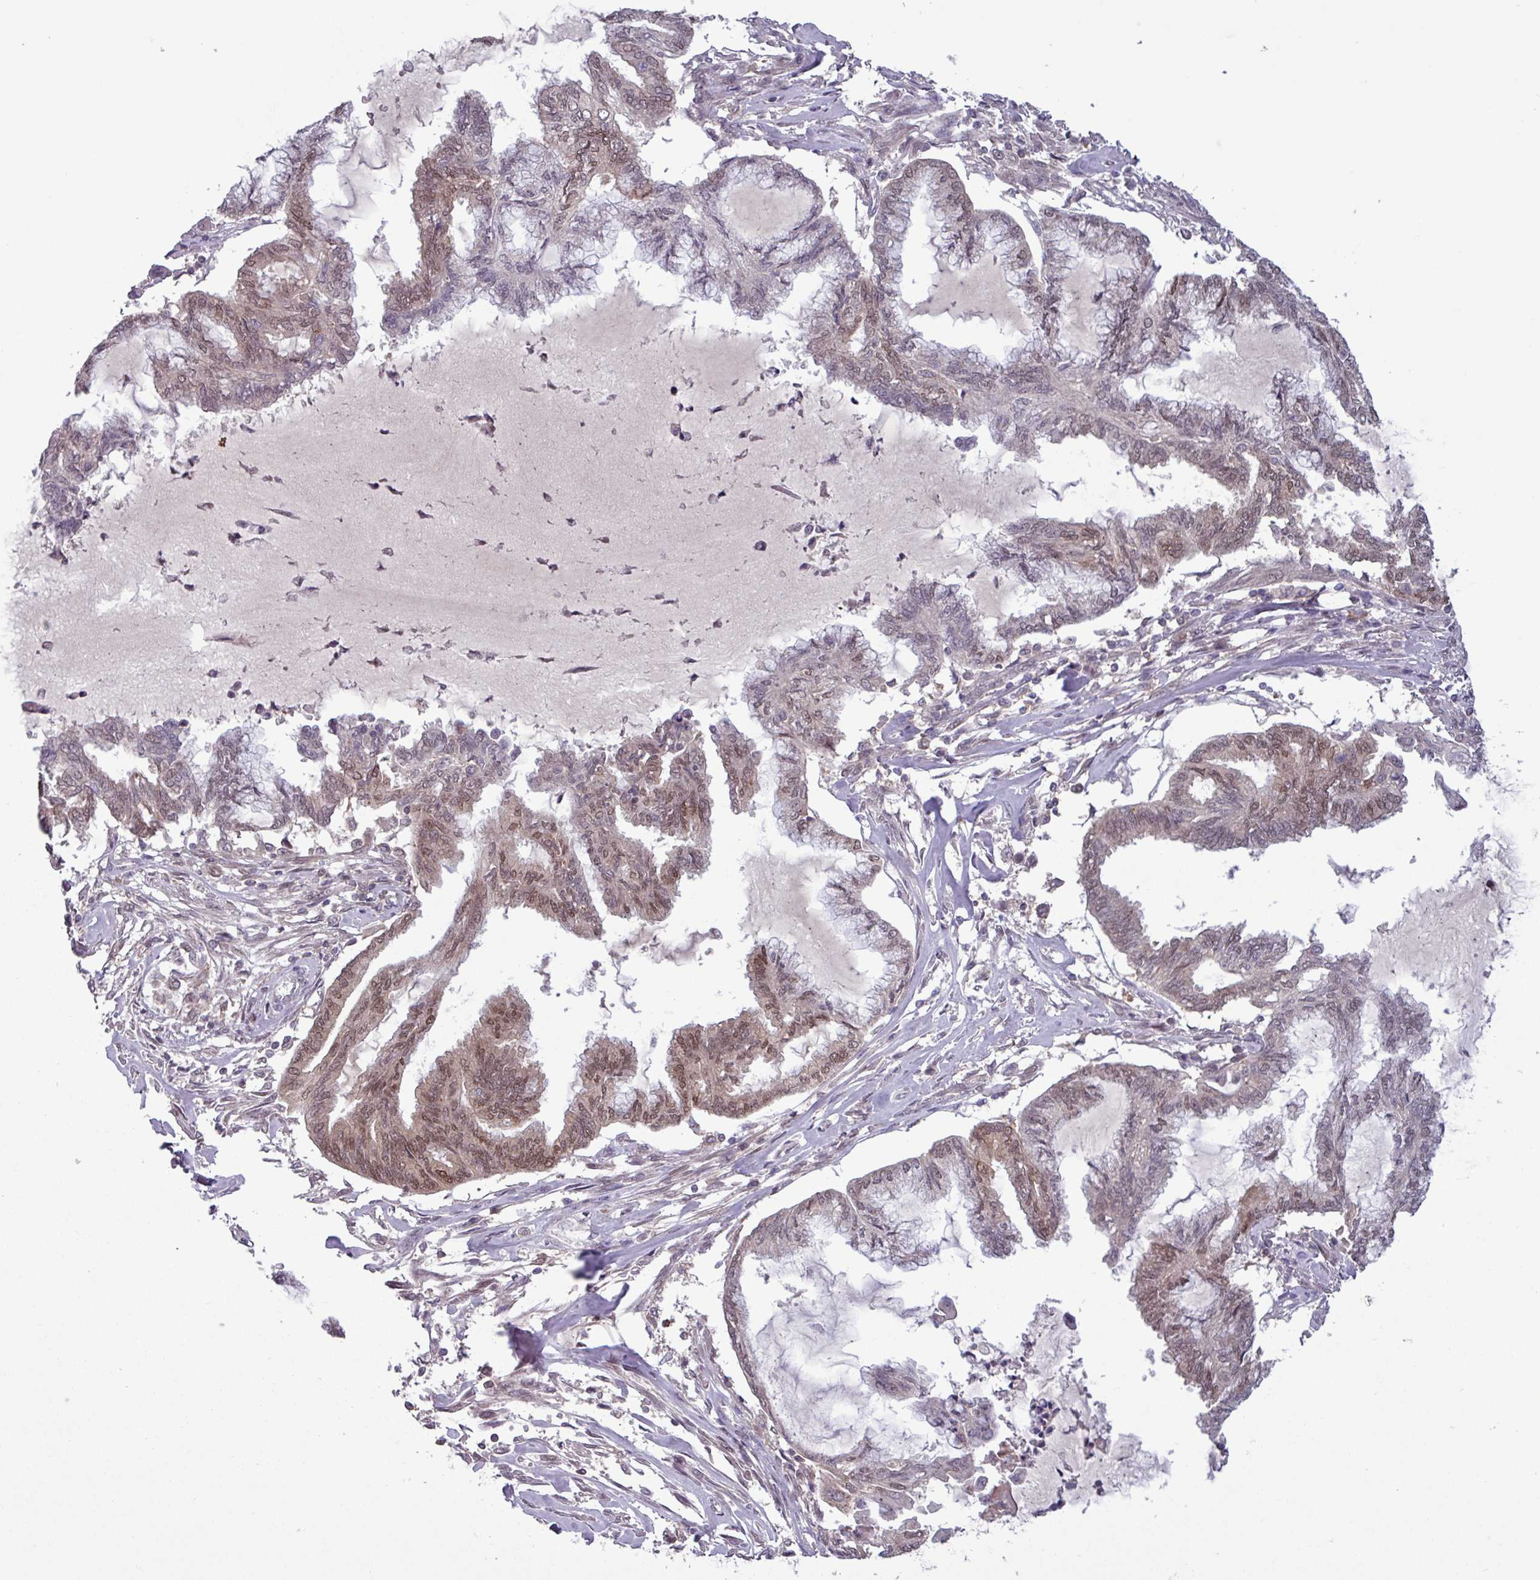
{"staining": {"intensity": "moderate", "quantity": "25%-75%", "location": "nuclear"}, "tissue": "endometrial cancer", "cell_type": "Tumor cells", "image_type": "cancer", "snomed": [{"axis": "morphology", "description": "Adenocarcinoma, NOS"}, {"axis": "topography", "description": "Endometrium"}], "caption": "IHC image of neoplastic tissue: human endometrial cancer stained using immunohistochemistry (IHC) exhibits medium levels of moderate protein expression localized specifically in the nuclear of tumor cells, appearing as a nuclear brown color.", "gene": "PRRX1", "patient": {"sex": "female", "age": 86}}